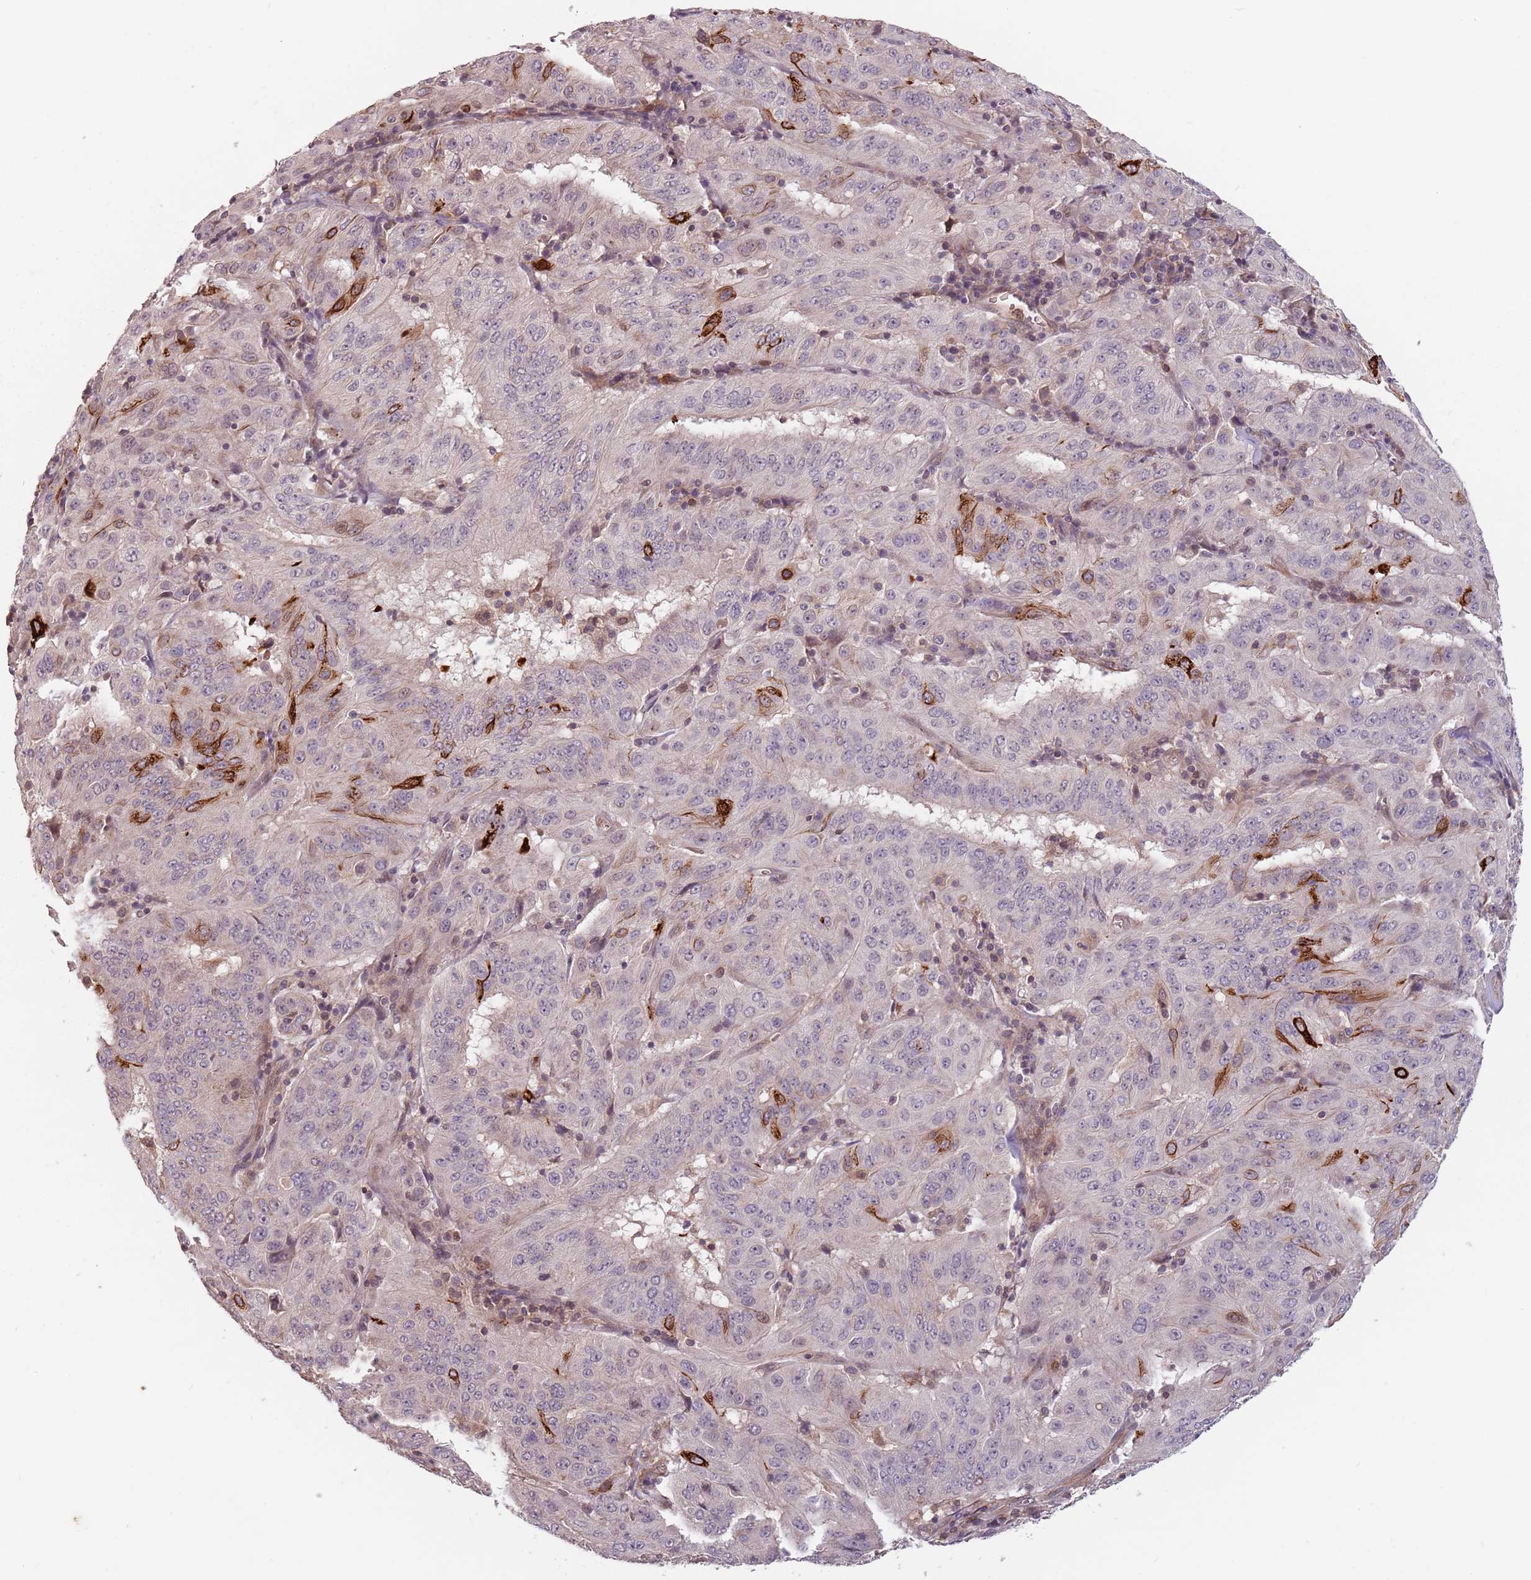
{"staining": {"intensity": "negative", "quantity": "none", "location": "none"}, "tissue": "pancreatic cancer", "cell_type": "Tumor cells", "image_type": "cancer", "snomed": [{"axis": "morphology", "description": "Adenocarcinoma, NOS"}, {"axis": "topography", "description": "Pancreas"}], "caption": "Immunohistochemical staining of pancreatic cancer exhibits no significant staining in tumor cells.", "gene": "GPR180", "patient": {"sex": "male", "age": 63}}